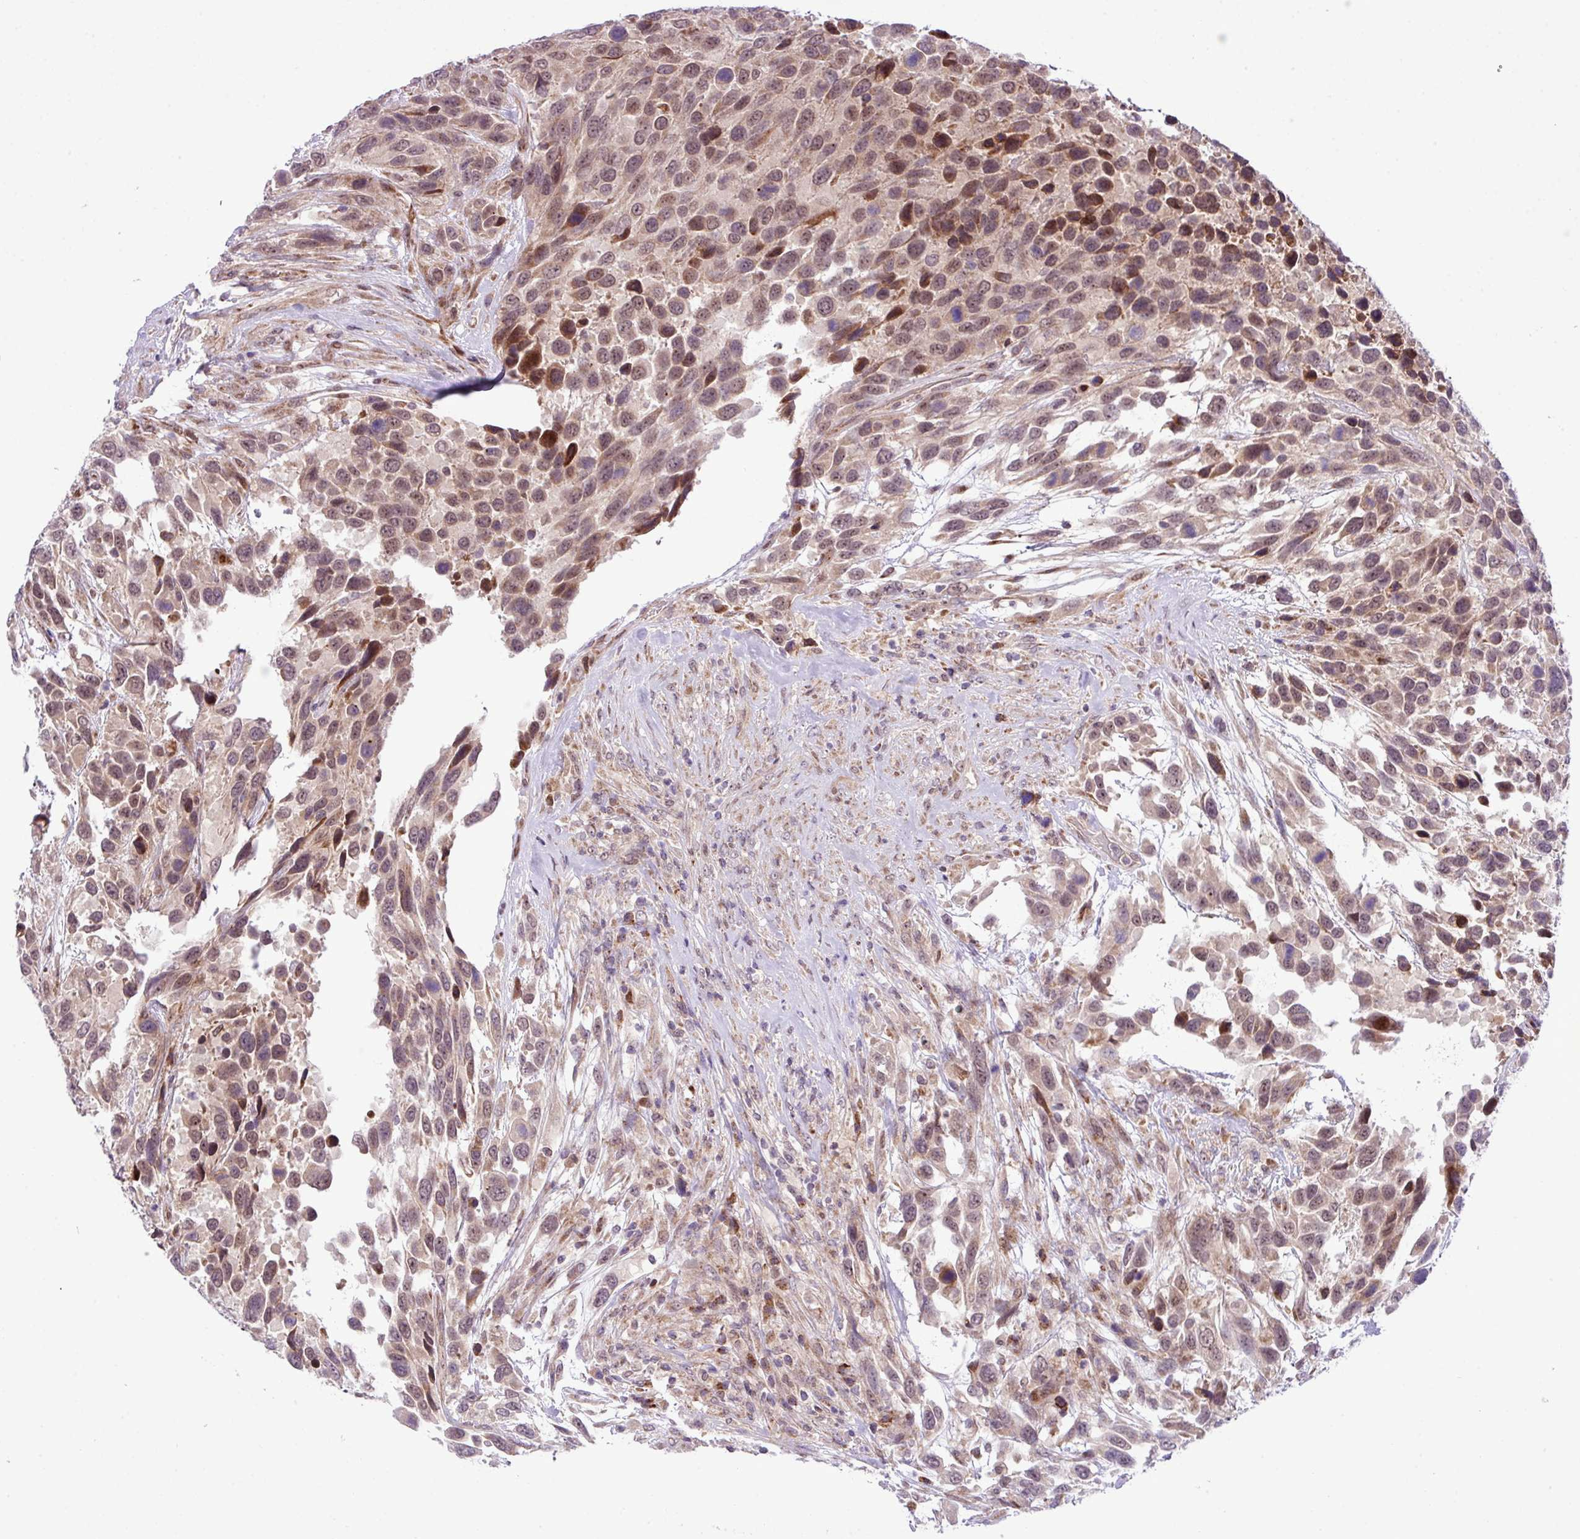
{"staining": {"intensity": "moderate", "quantity": "25%-75%", "location": "cytoplasmic/membranous,nuclear"}, "tissue": "urothelial cancer", "cell_type": "Tumor cells", "image_type": "cancer", "snomed": [{"axis": "morphology", "description": "Urothelial carcinoma, High grade"}, {"axis": "topography", "description": "Urinary bladder"}], "caption": "This is a histology image of IHC staining of urothelial carcinoma (high-grade), which shows moderate staining in the cytoplasmic/membranous and nuclear of tumor cells.", "gene": "B3GNT9", "patient": {"sex": "female", "age": 70}}